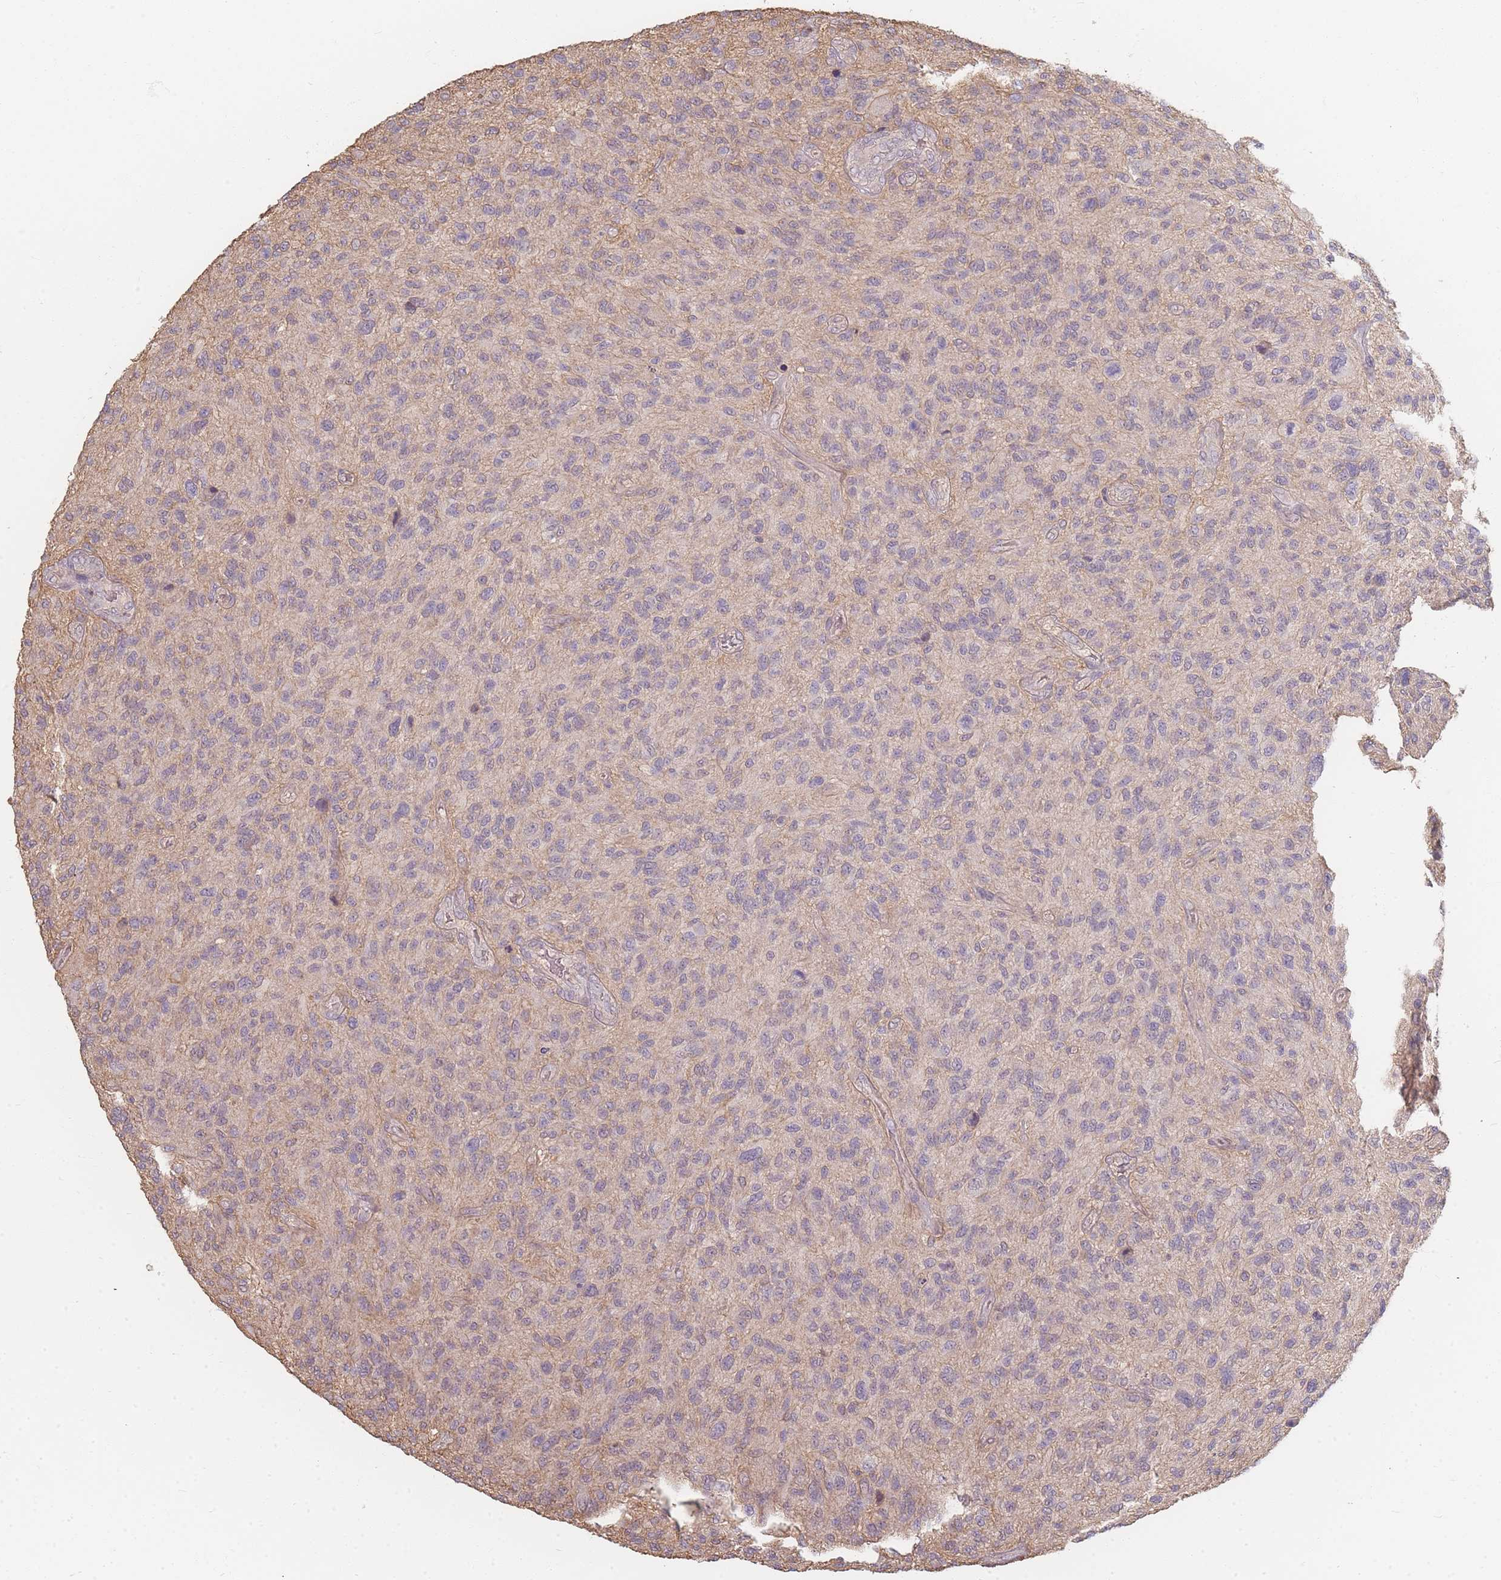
{"staining": {"intensity": "negative", "quantity": "none", "location": "none"}, "tissue": "glioma", "cell_type": "Tumor cells", "image_type": "cancer", "snomed": [{"axis": "morphology", "description": "Glioma, malignant, High grade"}, {"axis": "topography", "description": "Brain"}], "caption": "This is a micrograph of IHC staining of malignant high-grade glioma, which shows no expression in tumor cells.", "gene": "RFTN1", "patient": {"sex": "male", "age": 47}}